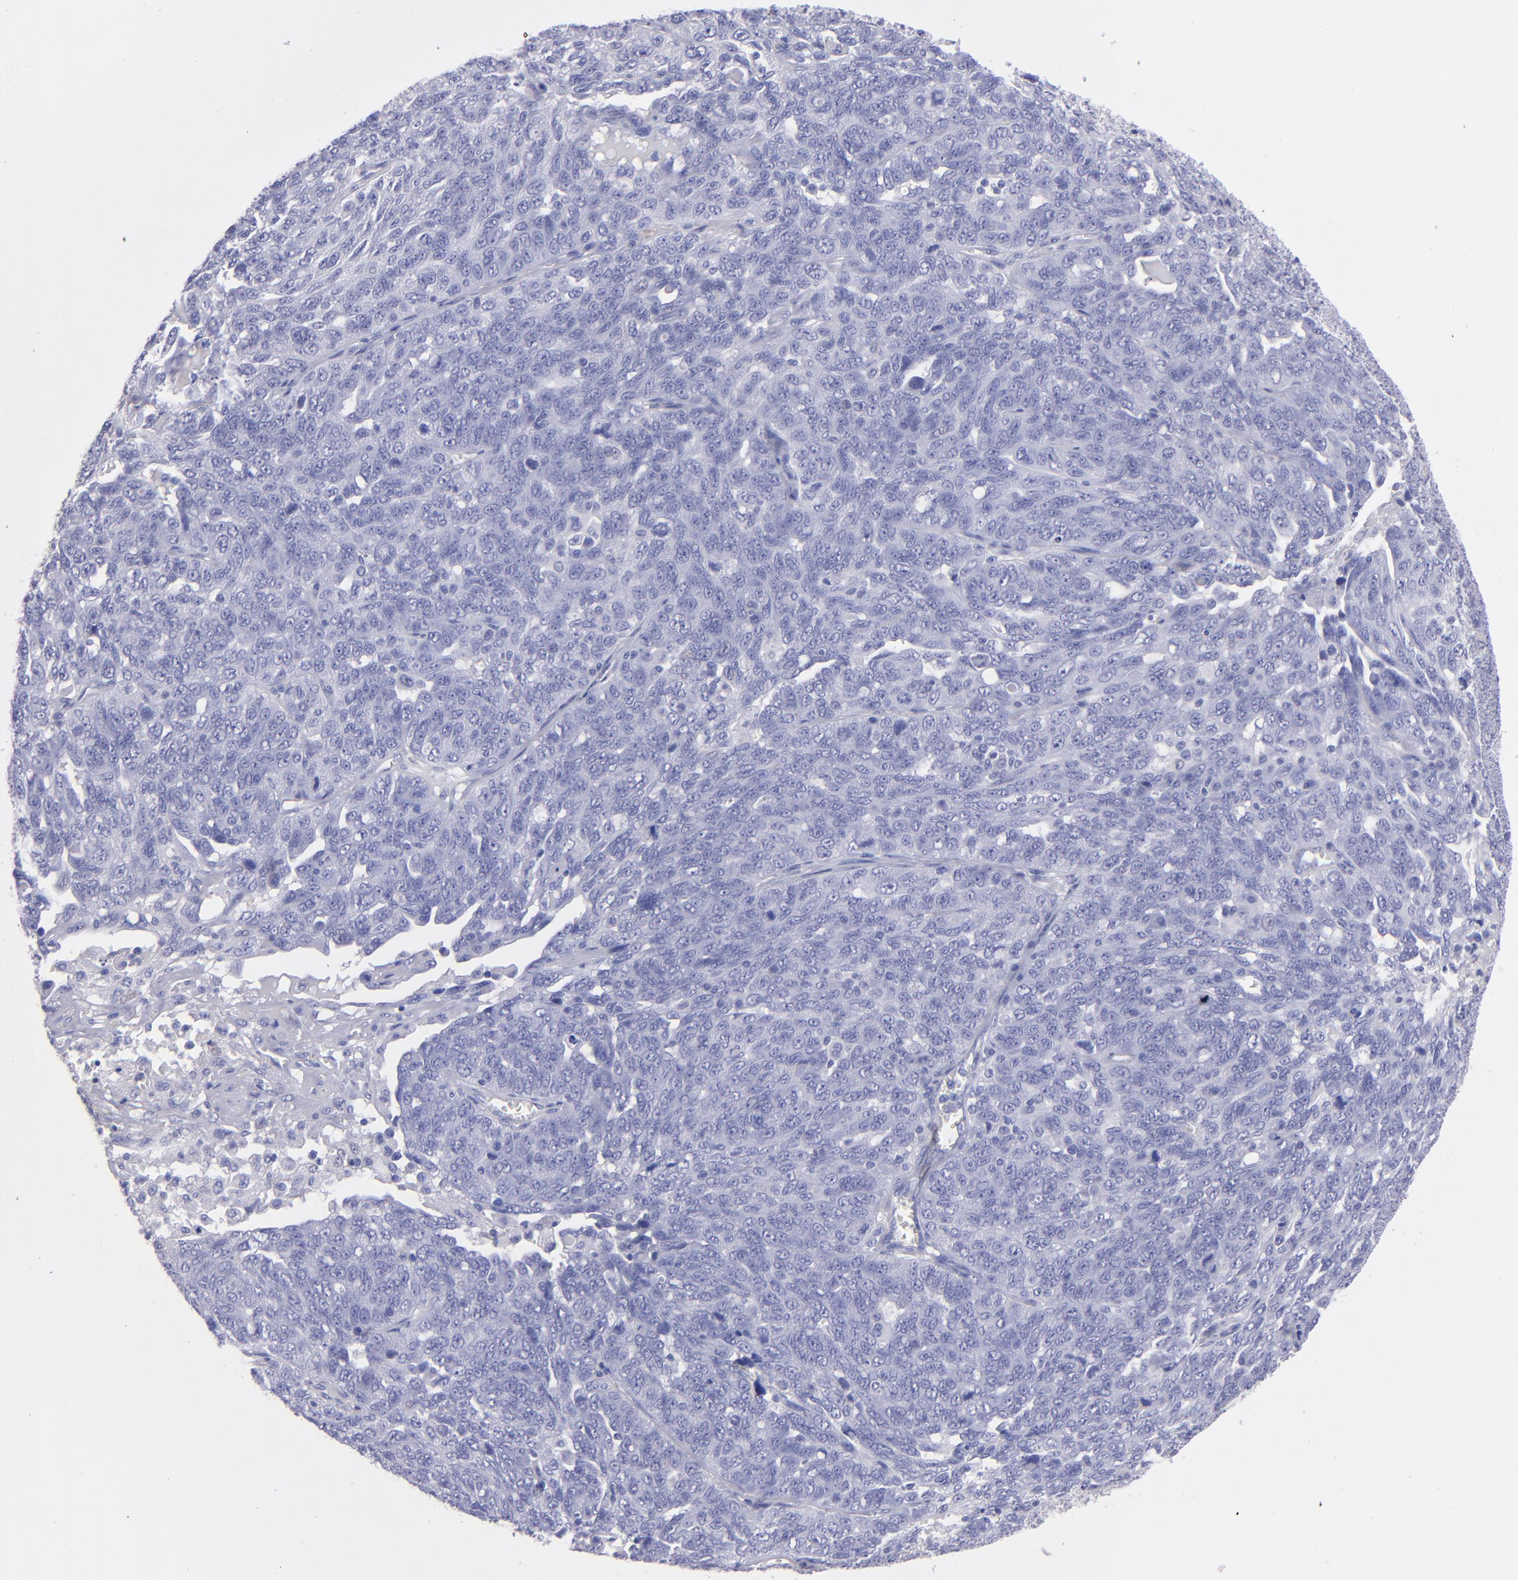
{"staining": {"intensity": "negative", "quantity": "none", "location": "none"}, "tissue": "ovarian cancer", "cell_type": "Tumor cells", "image_type": "cancer", "snomed": [{"axis": "morphology", "description": "Cystadenocarcinoma, serous, NOS"}, {"axis": "topography", "description": "Ovary"}], "caption": "Immunohistochemistry (IHC) image of ovarian cancer stained for a protein (brown), which exhibits no expression in tumor cells. The staining is performed using DAB brown chromogen with nuclei counter-stained in using hematoxylin.", "gene": "TG", "patient": {"sex": "female", "age": 71}}